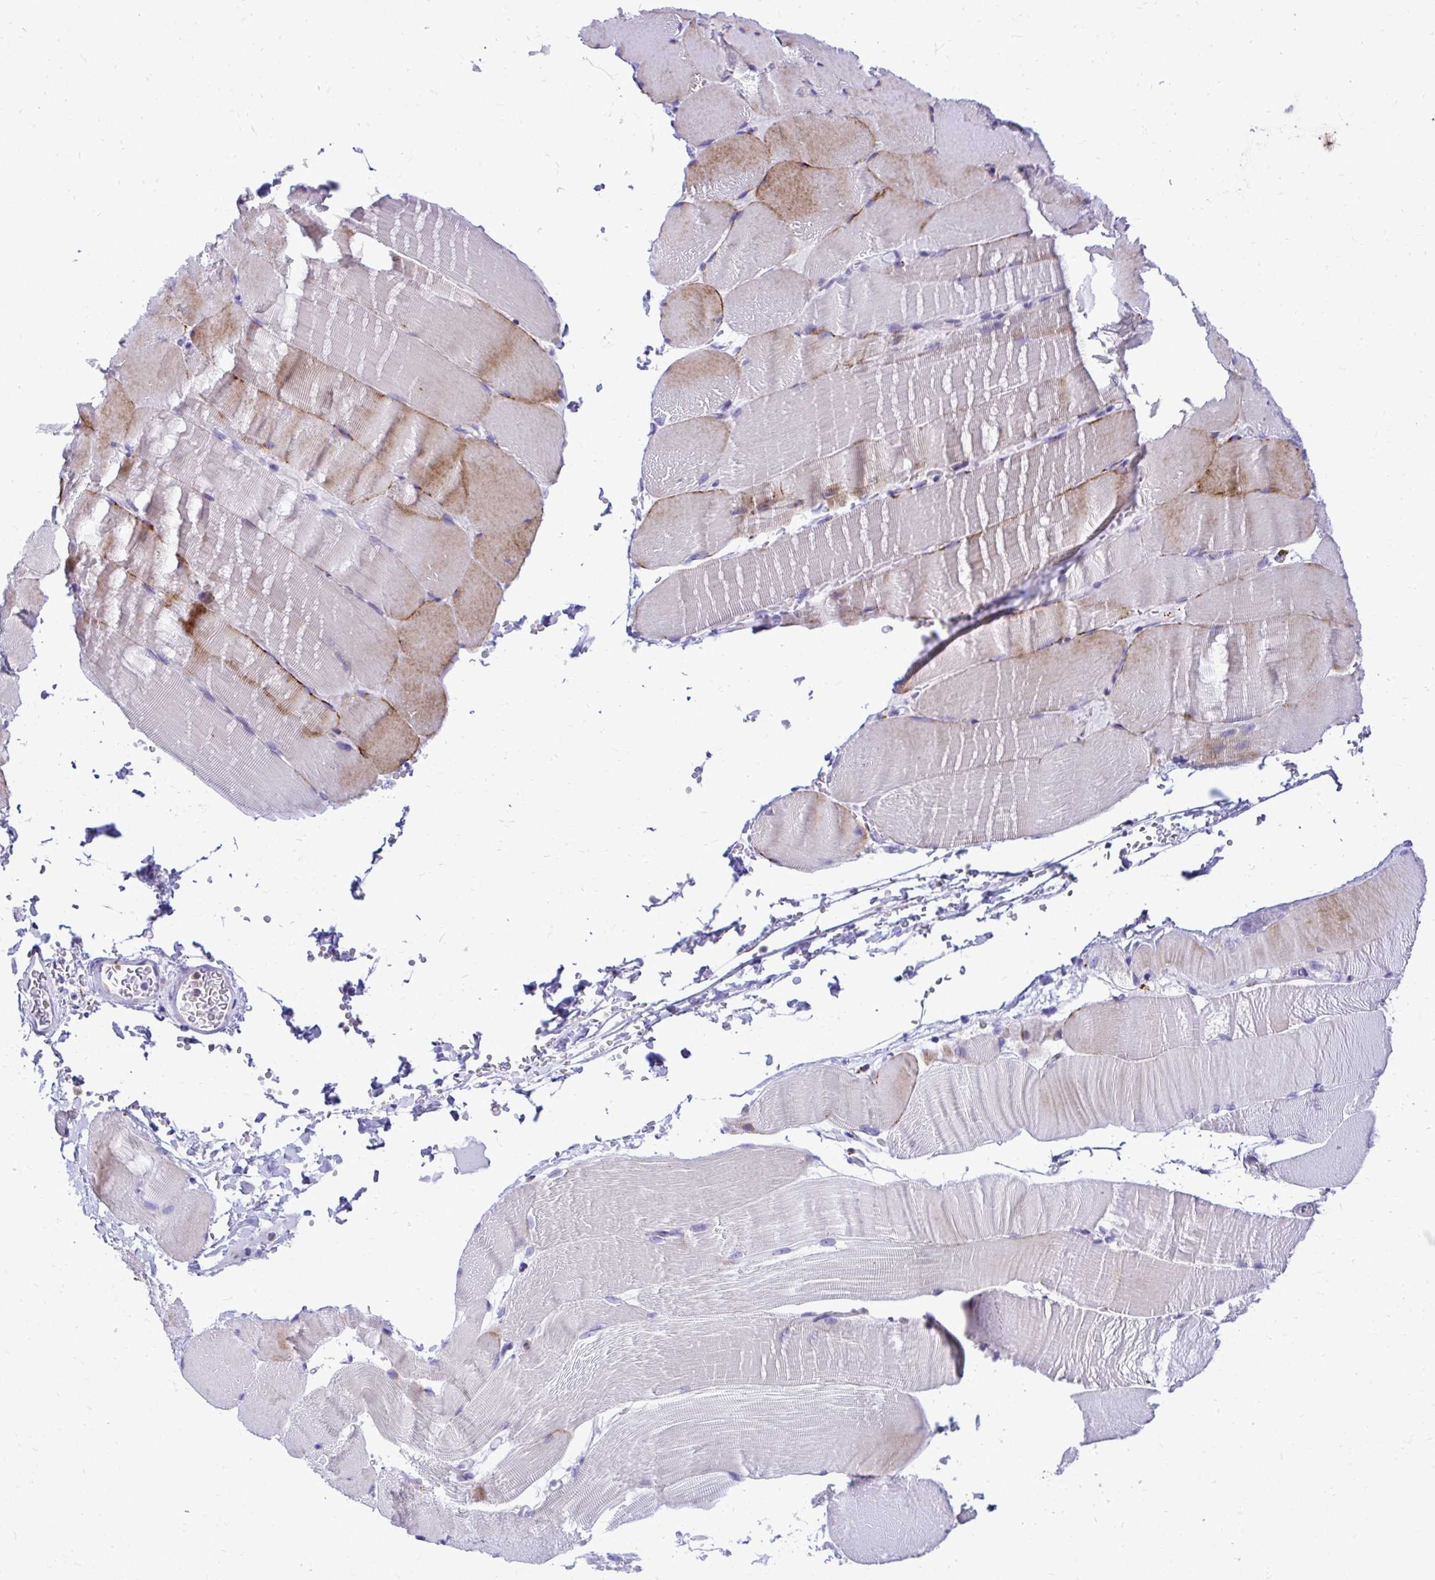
{"staining": {"intensity": "moderate", "quantity": "<25%", "location": "cytoplasmic/membranous"}, "tissue": "skeletal muscle", "cell_type": "Myocytes", "image_type": "normal", "snomed": [{"axis": "morphology", "description": "Normal tissue, NOS"}, {"axis": "topography", "description": "Skeletal muscle"}], "caption": "Immunohistochemistry (IHC) micrograph of normal human skeletal muscle stained for a protein (brown), which demonstrates low levels of moderate cytoplasmic/membranous expression in about <25% of myocytes.", "gene": "ZSWIM9", "patient": {"sex": "female", "age": 37}}